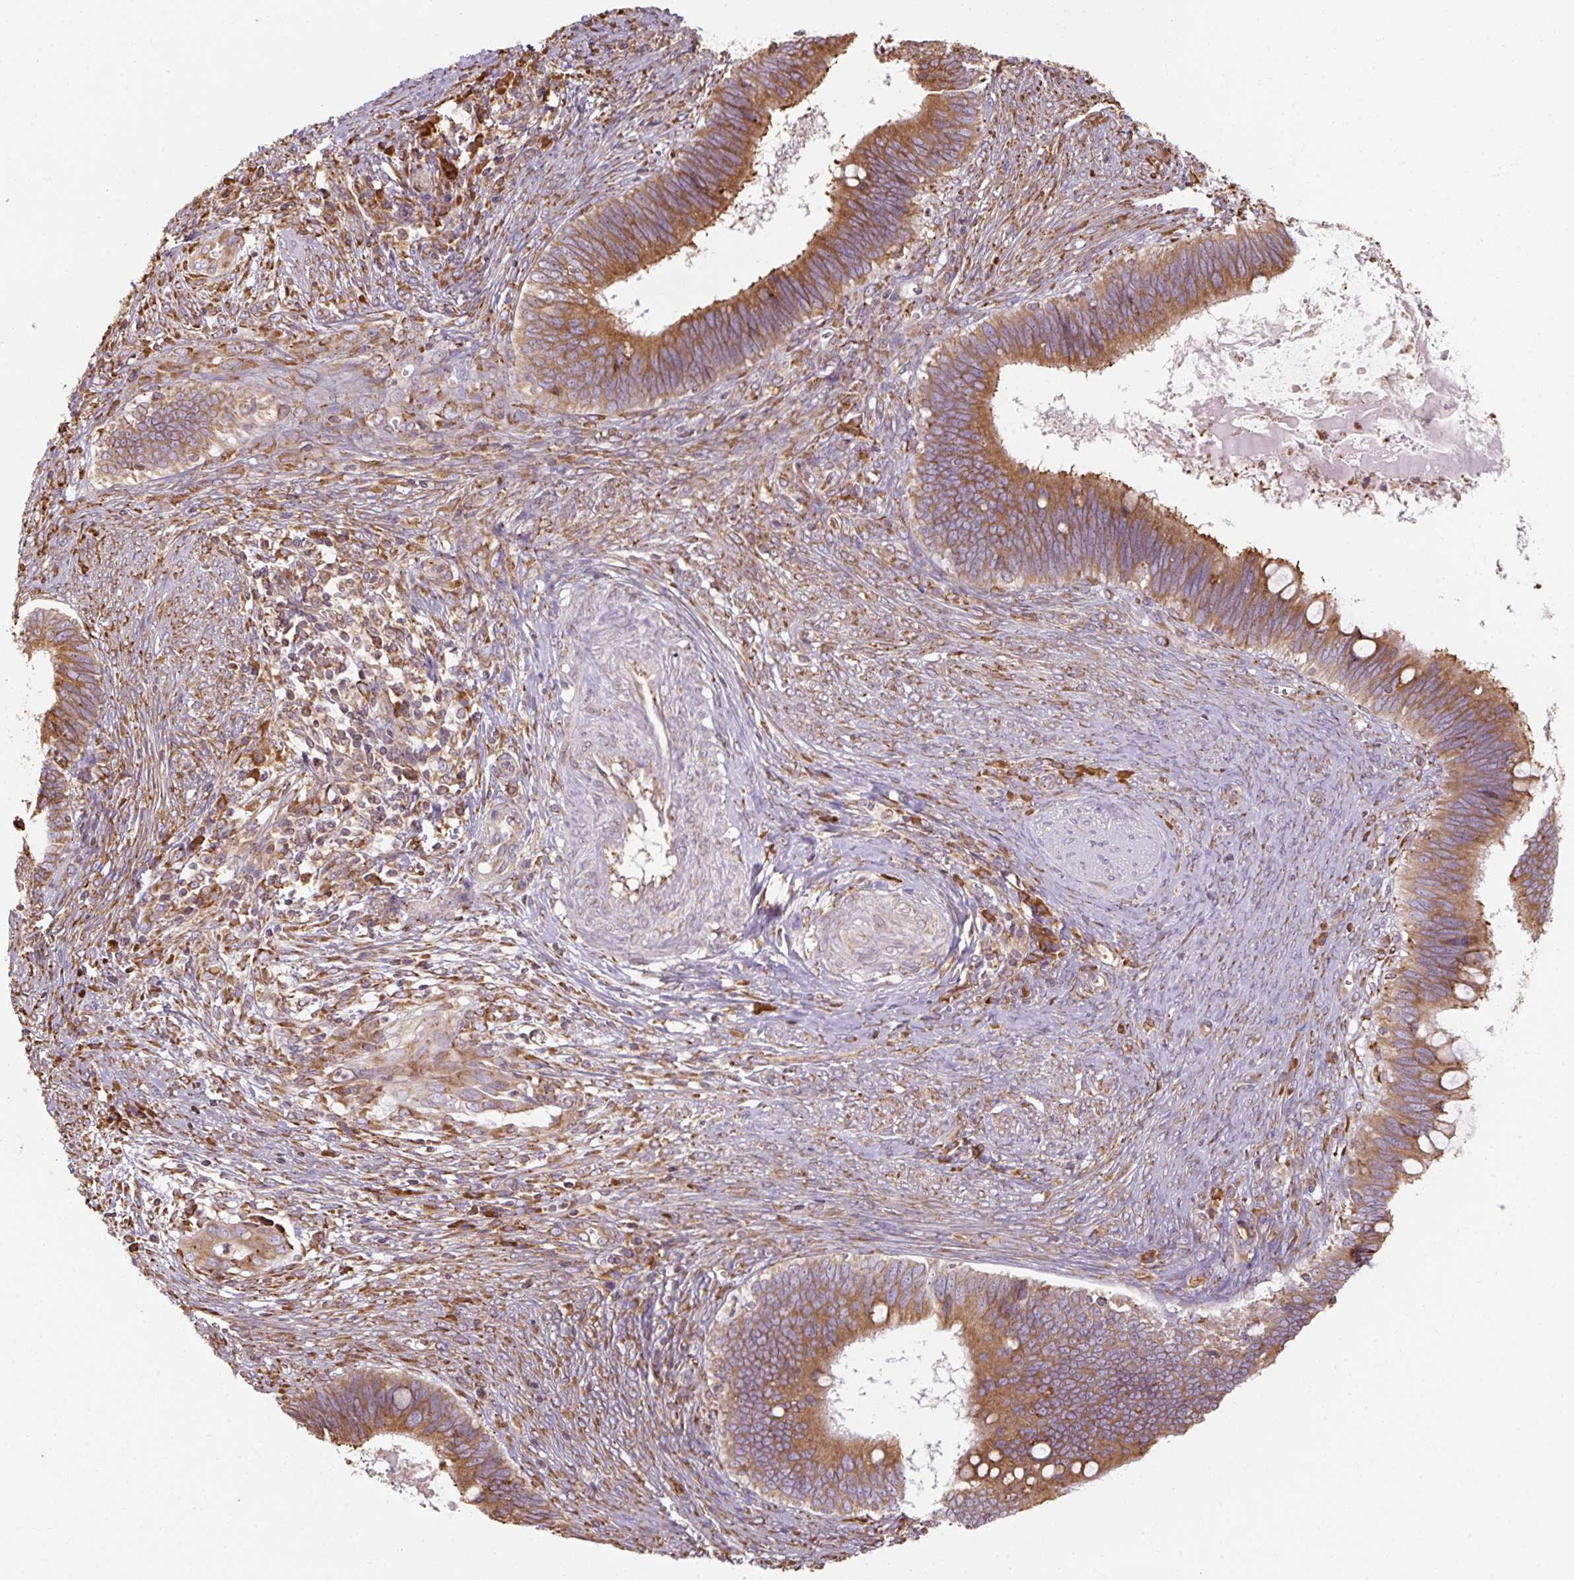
{"staining": {"intensity": "moderate", "quantity": ">75%", "location": "cytoplasmic/membranous"}, "tissue": "cervical cancer", "cell_type": "Tumor cells", "image_type": "cancer", "snomed": [{"axis": "morphology", "description": "Adenocarcinoma, NOS"}, {"axis": "topography", "description": "Cervix"}], "caption": "Immunohistochemistry (IHC) of cervical cancer exhibits medium levels of moderate cytoplasmic/membranous staining in approximately >75% of tumor cells. Using DAB (3,3'-diaminobenzidine) (brown) and hematoxylin (blue) stains, captured at high magnification using brightfield microscopy.", "gene": "PRKCSH", "patient": {"sex": "female", "age": 42}}